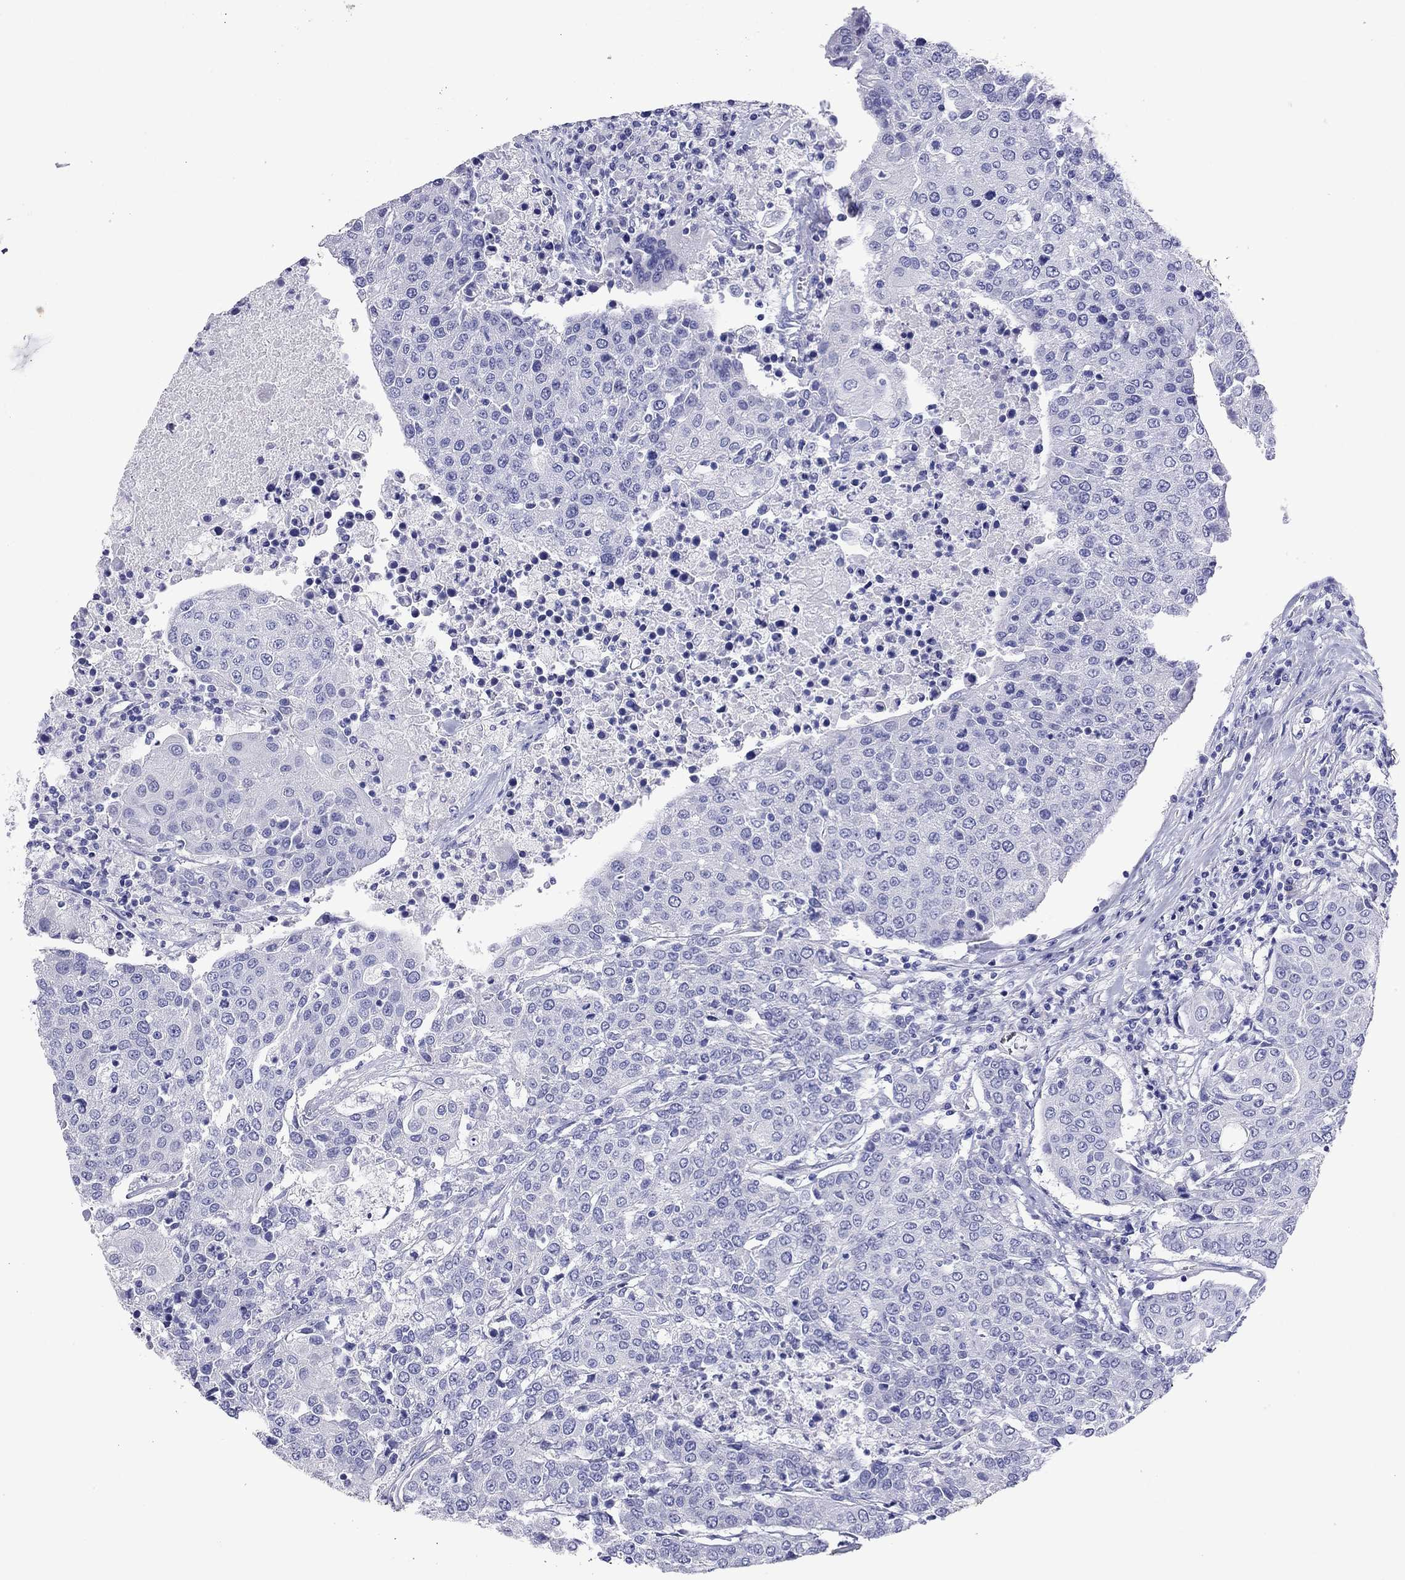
{"staining": {"intensity": "negative", "quantity": "none", "location": "none"}, "tissue": "urothelial cancer", "cell_type": "Tumor cells", "image_type": "cancer", "snomed": [{"axis": "morphology", "description": "Urothelial carcinoma, High grade"}, {"axis": "topography", "description": "Urinary bladder"}], "caption": "Immunohistochemistry (IHC) of human high-grade urothelial carcinoma exhibits no staining in tumor cells.", "gene": "KIAA2012", "patient": {"sex": "female", "age": 85}}